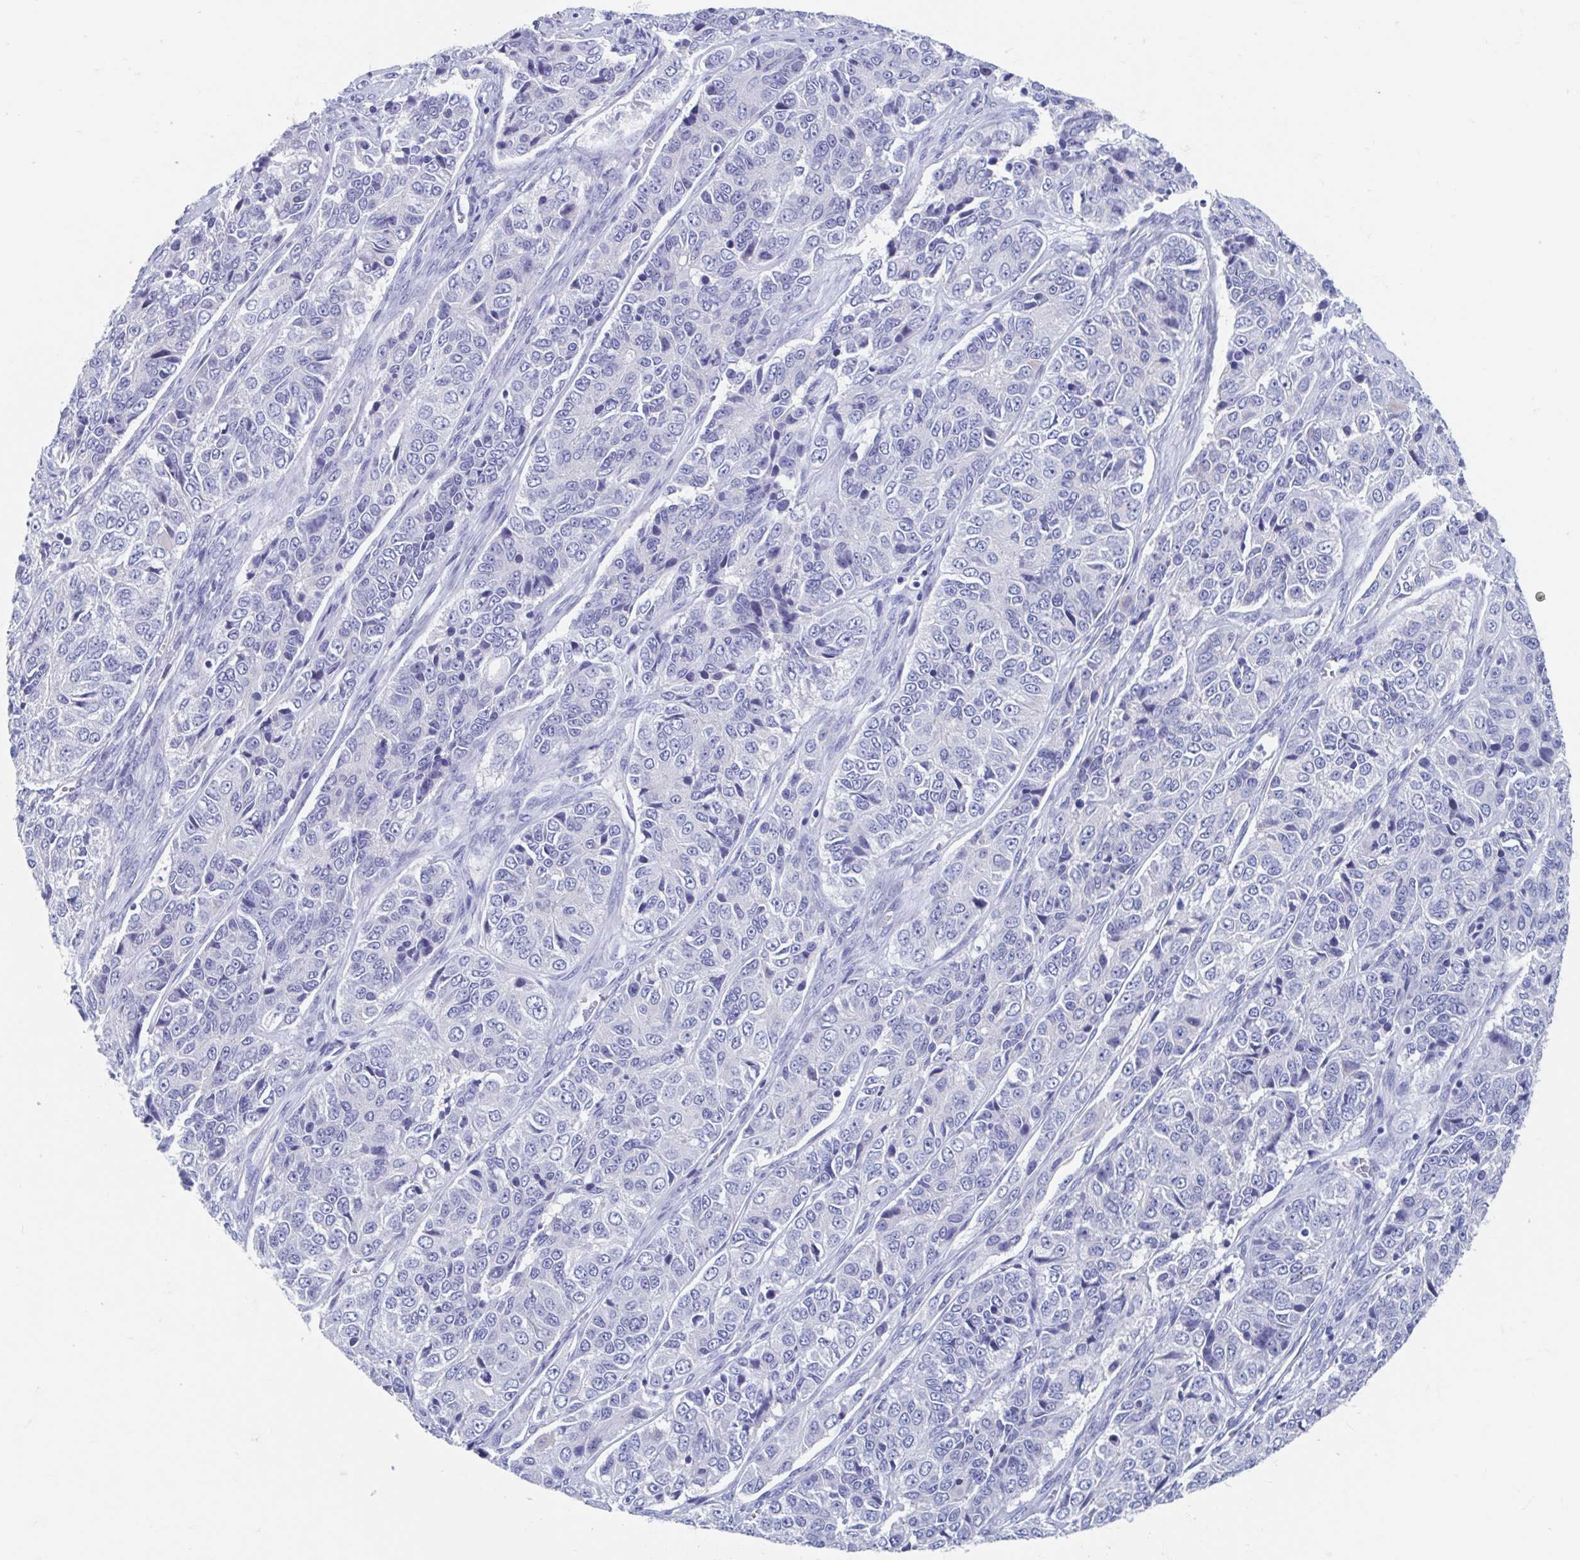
{"staining": {"intensity": "negative", "quantity": "none", "location": "none"}, "tissue": "ovarian cancer", "cell_type": "Tumor cells", "image_type": "cancer", "snomed": [{"axis": "morphology", "description": "Carcinoma, endometroid"}, {"axis": "topography", "description": "Ovary"}], "caption": "Immunohistochemistry (IHC) photomicrograph of human endometroid carcinoma (ovarian) stained for a protein (brown), which displays no expression in tumor cells.", "gene": "SHCBP1L", "patient": {"sex": "female", "age": 51}}